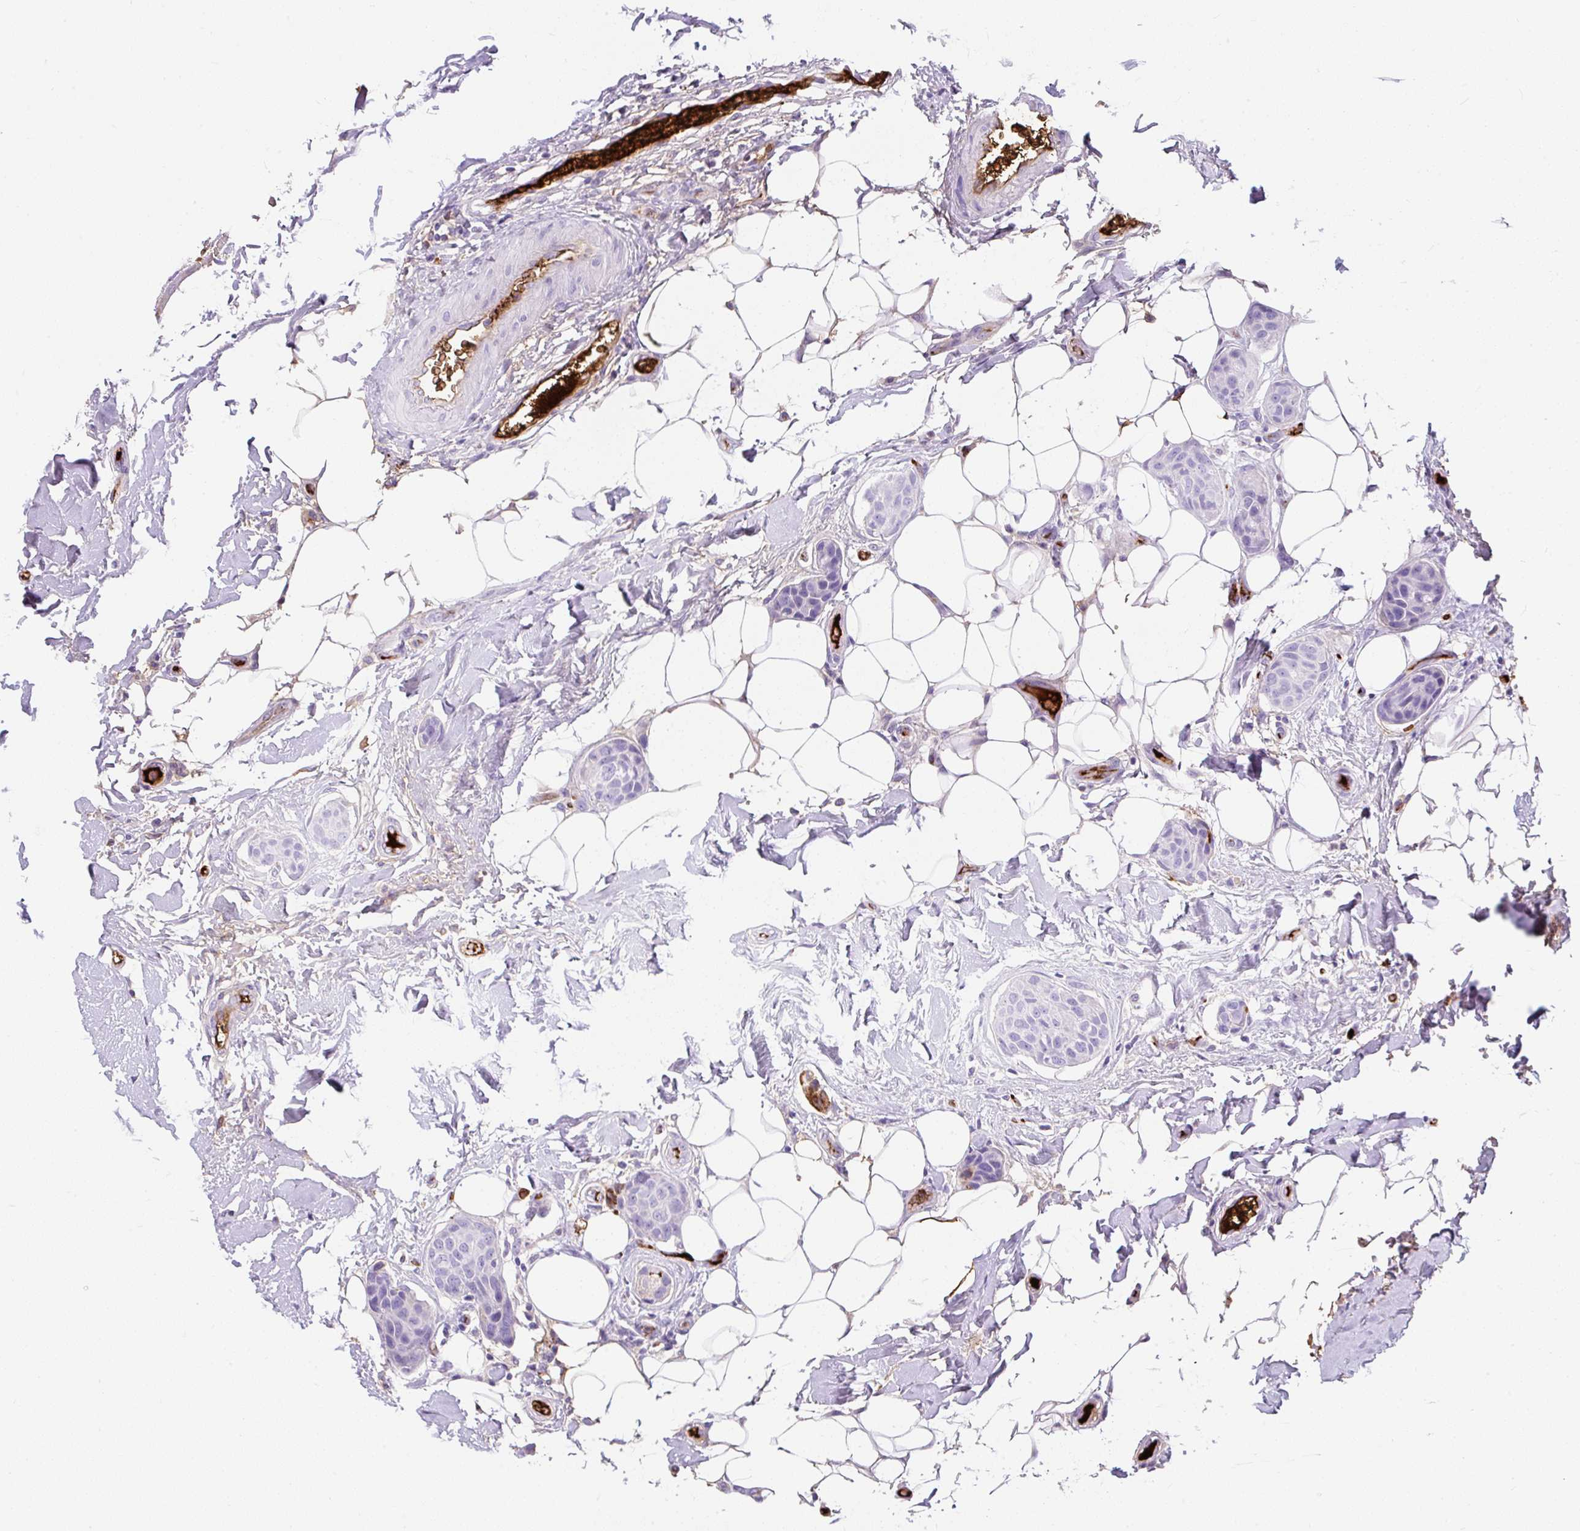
{"staining": {"intensity": "negative", "quantity": "none", "location": "none"}, "tissue": "breast cancer", "cell_type": "Tumor cells", "image_type": "cancer", "snomed": [{"axis": "morphology", "description": "Duct carcinoma"}, {"axis": "topography", "description": "Breast"}, {"axis": "topography", "description": "Lymph node"}], "caption": "High power microscopy histopathology image of an immunohistochemistry photomicrograph of breast cancer, revealing no significant staining in tumor cells.", "gene": "APOC4-APOC2", "patient": {"sex": "female", "age": 80}}